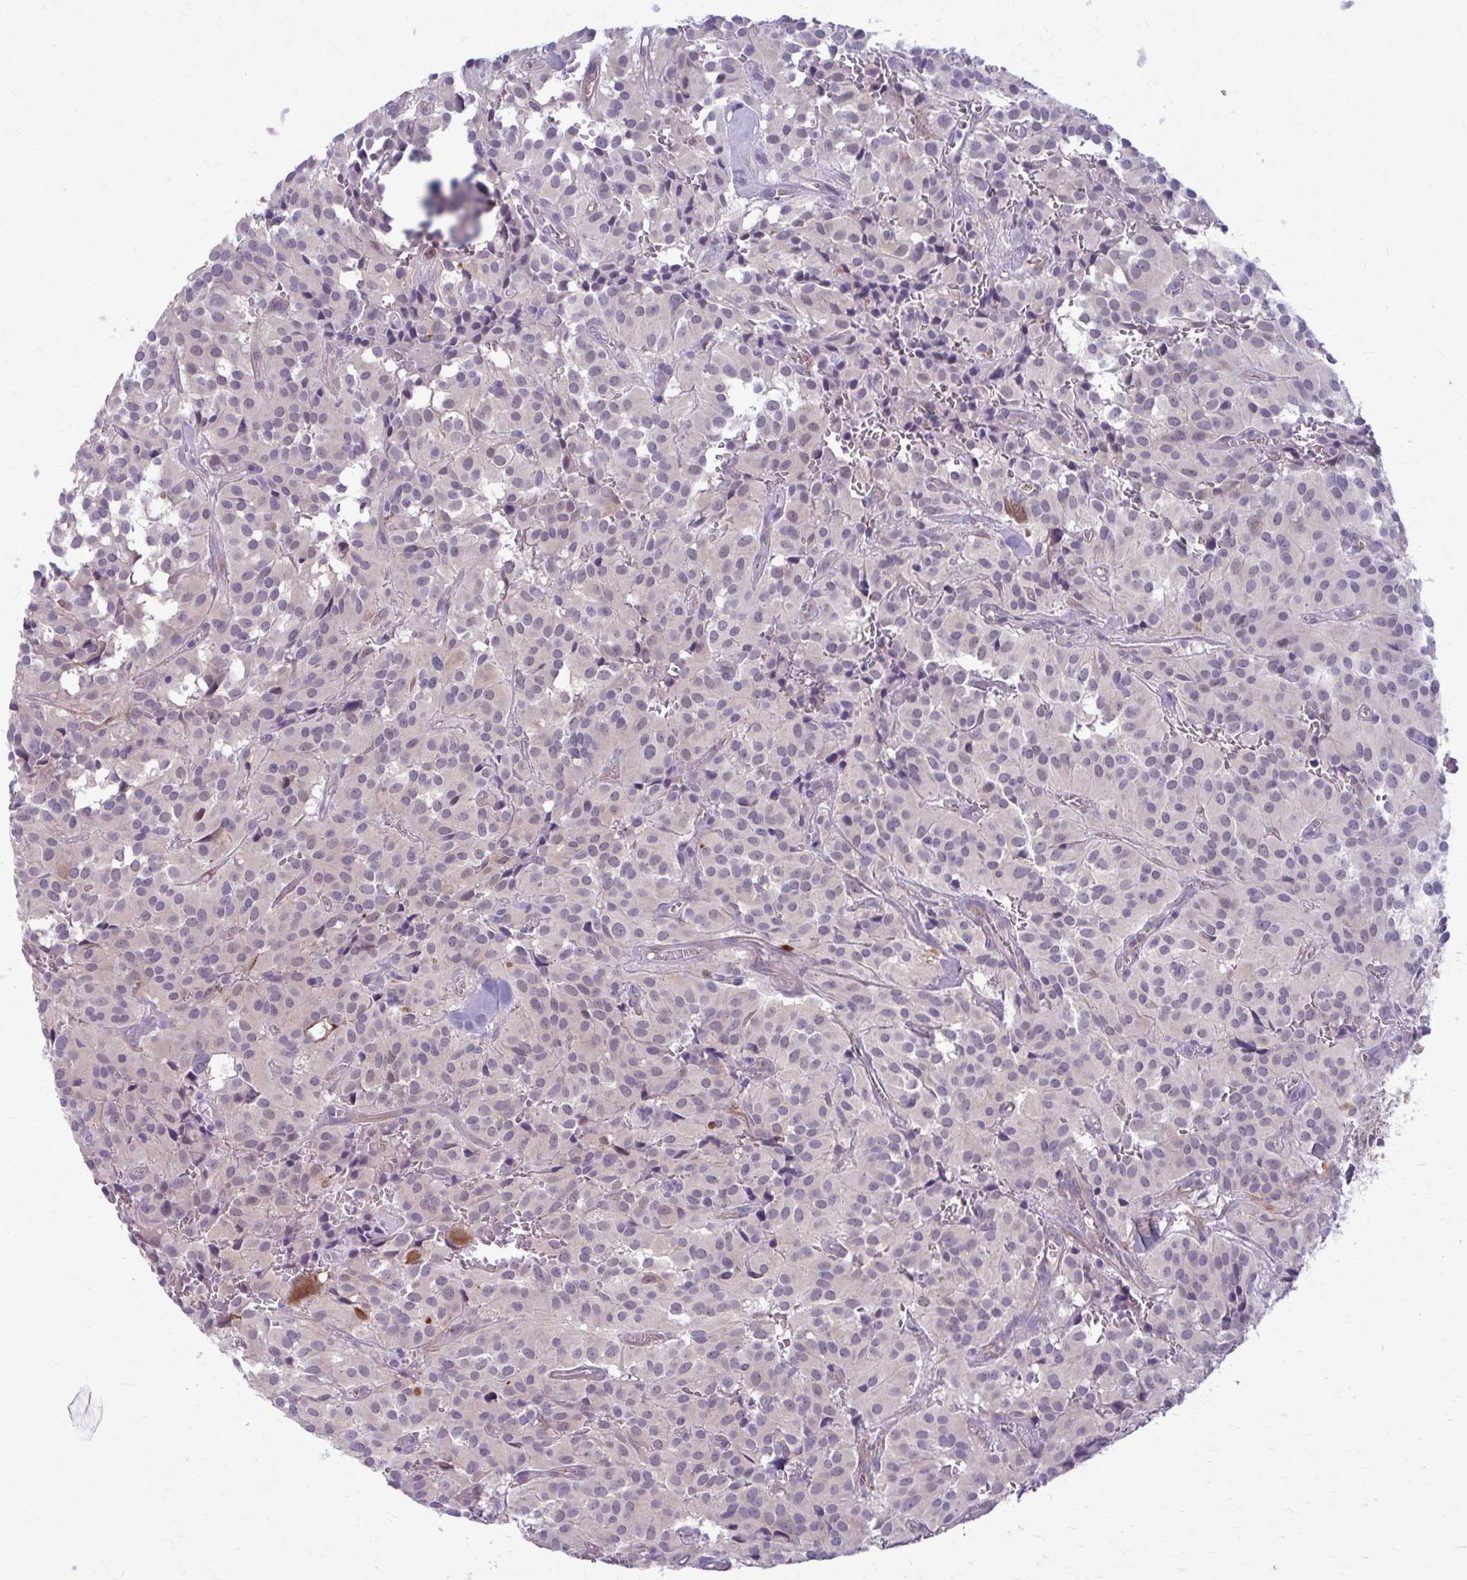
{"staining": {"intensity": "negative", "quantity": "none", "location": "none"}, "tissue": "glioma", "cell_type": "Tumor cells", "image_type": "cancer", "snomed": [{"axis": "morphology", "description": "Glioma, malignant, Low grade"}, {"axis": "topography", "description": "Brain"}], "caption": "This histopathology image is of glioma stained with immunohistochemistry (IHC) to label a protein in brown with the nuclei are counter-stained blue. There is no positivity in tumor cells.", "gene": "NUMBL", "patient": {"sex": "male", "age": 42}}